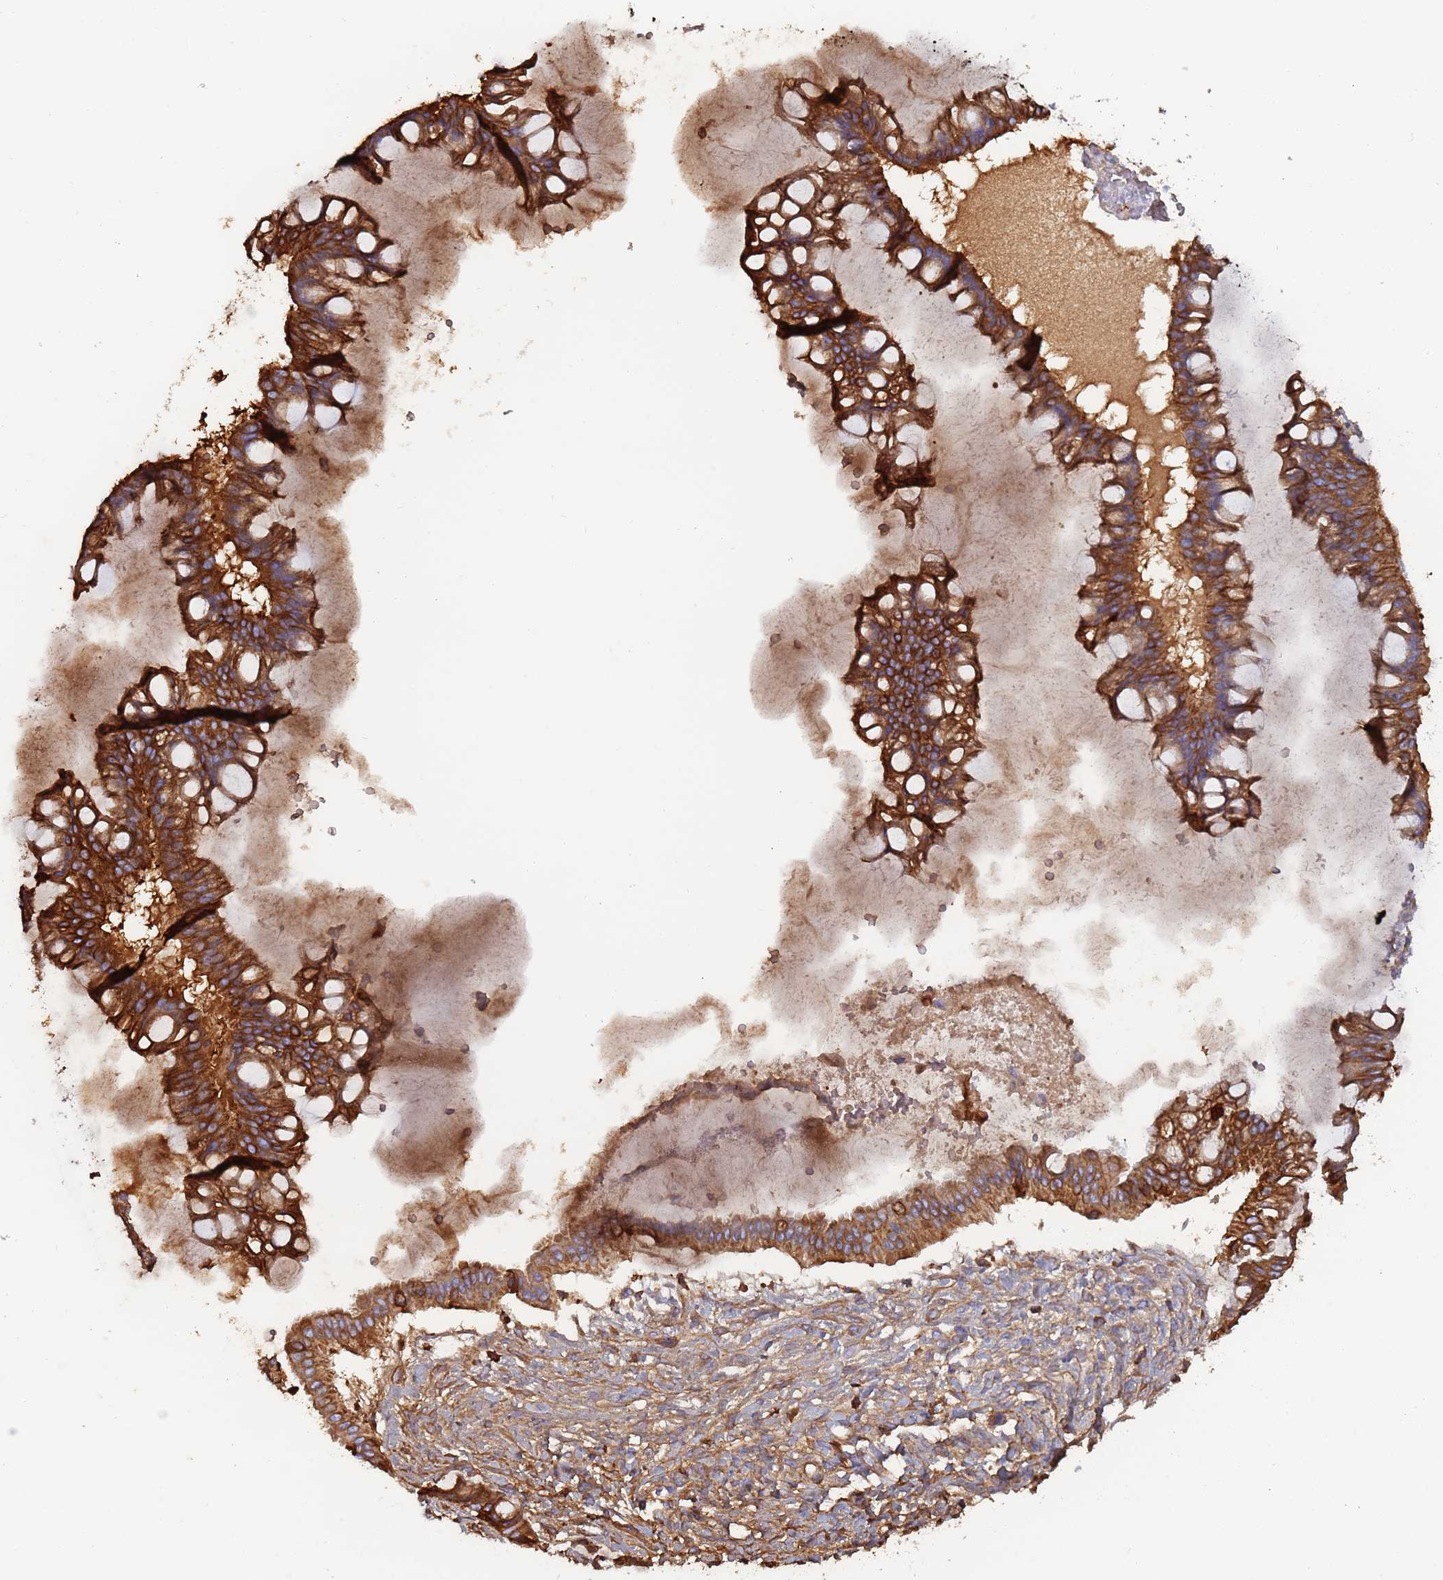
{"staining": {"intensity": "strong", "quantity": ">75%", "location": "cytoplasmic/membranous"}, "tissue": "ovarian cancer", "cell_type": "Tumor cells", "image_type": "cancer", "snomed": [{"axis": "morphology", "description": "Cystadenocarcinoma, mucinous, NOS"}, {"axis": "topography", "description": "Ovary"}], "caption": "Immunohistochemical staining of human ovarian mucinous cystadenocarcinoma demonstrates strong cytoplasmic/membranous protein staining in approximately >75% of tumor cells. (DAB = brown stain, brightfield microscopy at high magnification).", "gene": "CYSLTR2", "patient": {"sex": "female", "age": 73}}